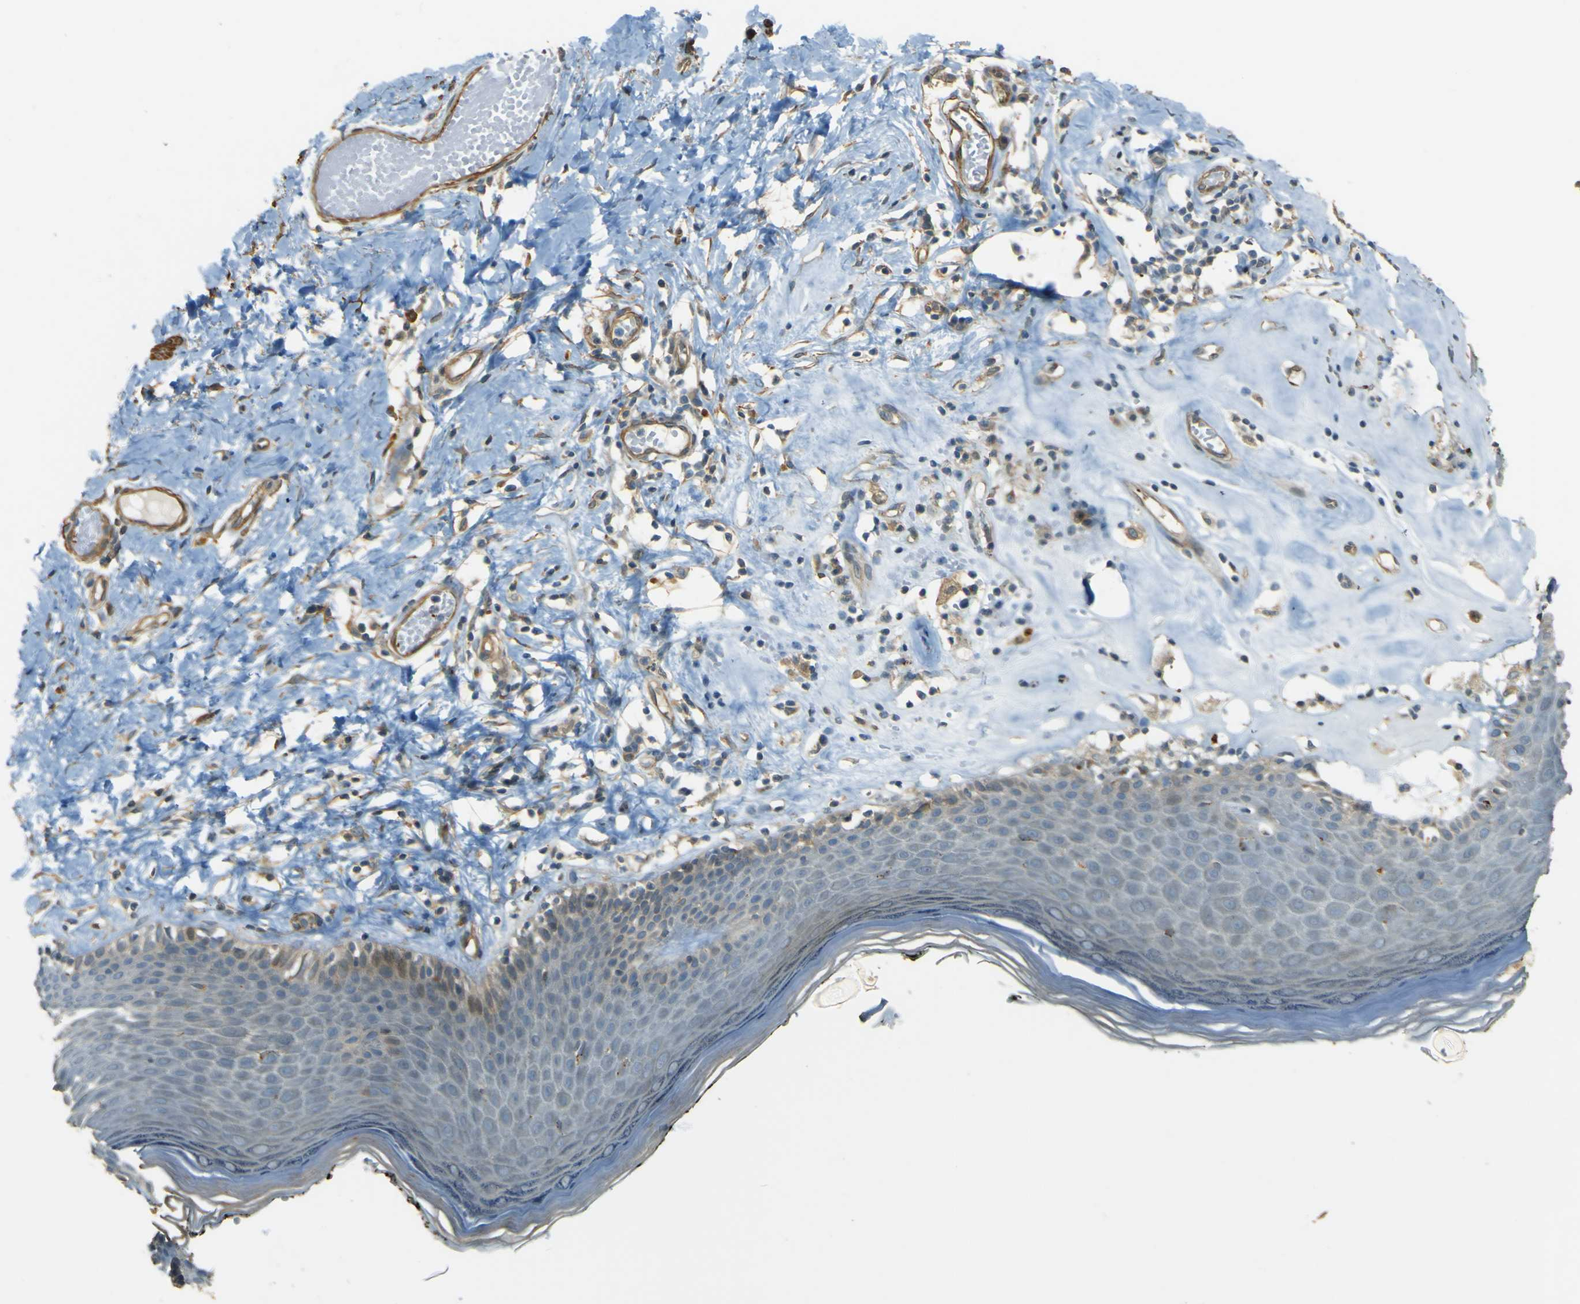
{"staining": {"intensity": "weak", "quantity": "<25%", "location": "cytoplasmic/membranous"}, "tissue": "skin", "cell_type": "Epidermal cells", "image_type": "normal", "snomed": [{"axis": "morphology", "description": "Normal tissue, NOS"}, {"axis": "morphology", "description": "Inflammation, NOS"}, {"axis": "topography", "description": "Vulva"}], "caption": "This micrograph is of benign skin stained with immunohistochemistry to label a protein in brown with the nuclei are counter-stained blue. There is no positivity in epidermal cells.", "gene": "NEXN", "patient": {"sex": "female", "age": 84}}